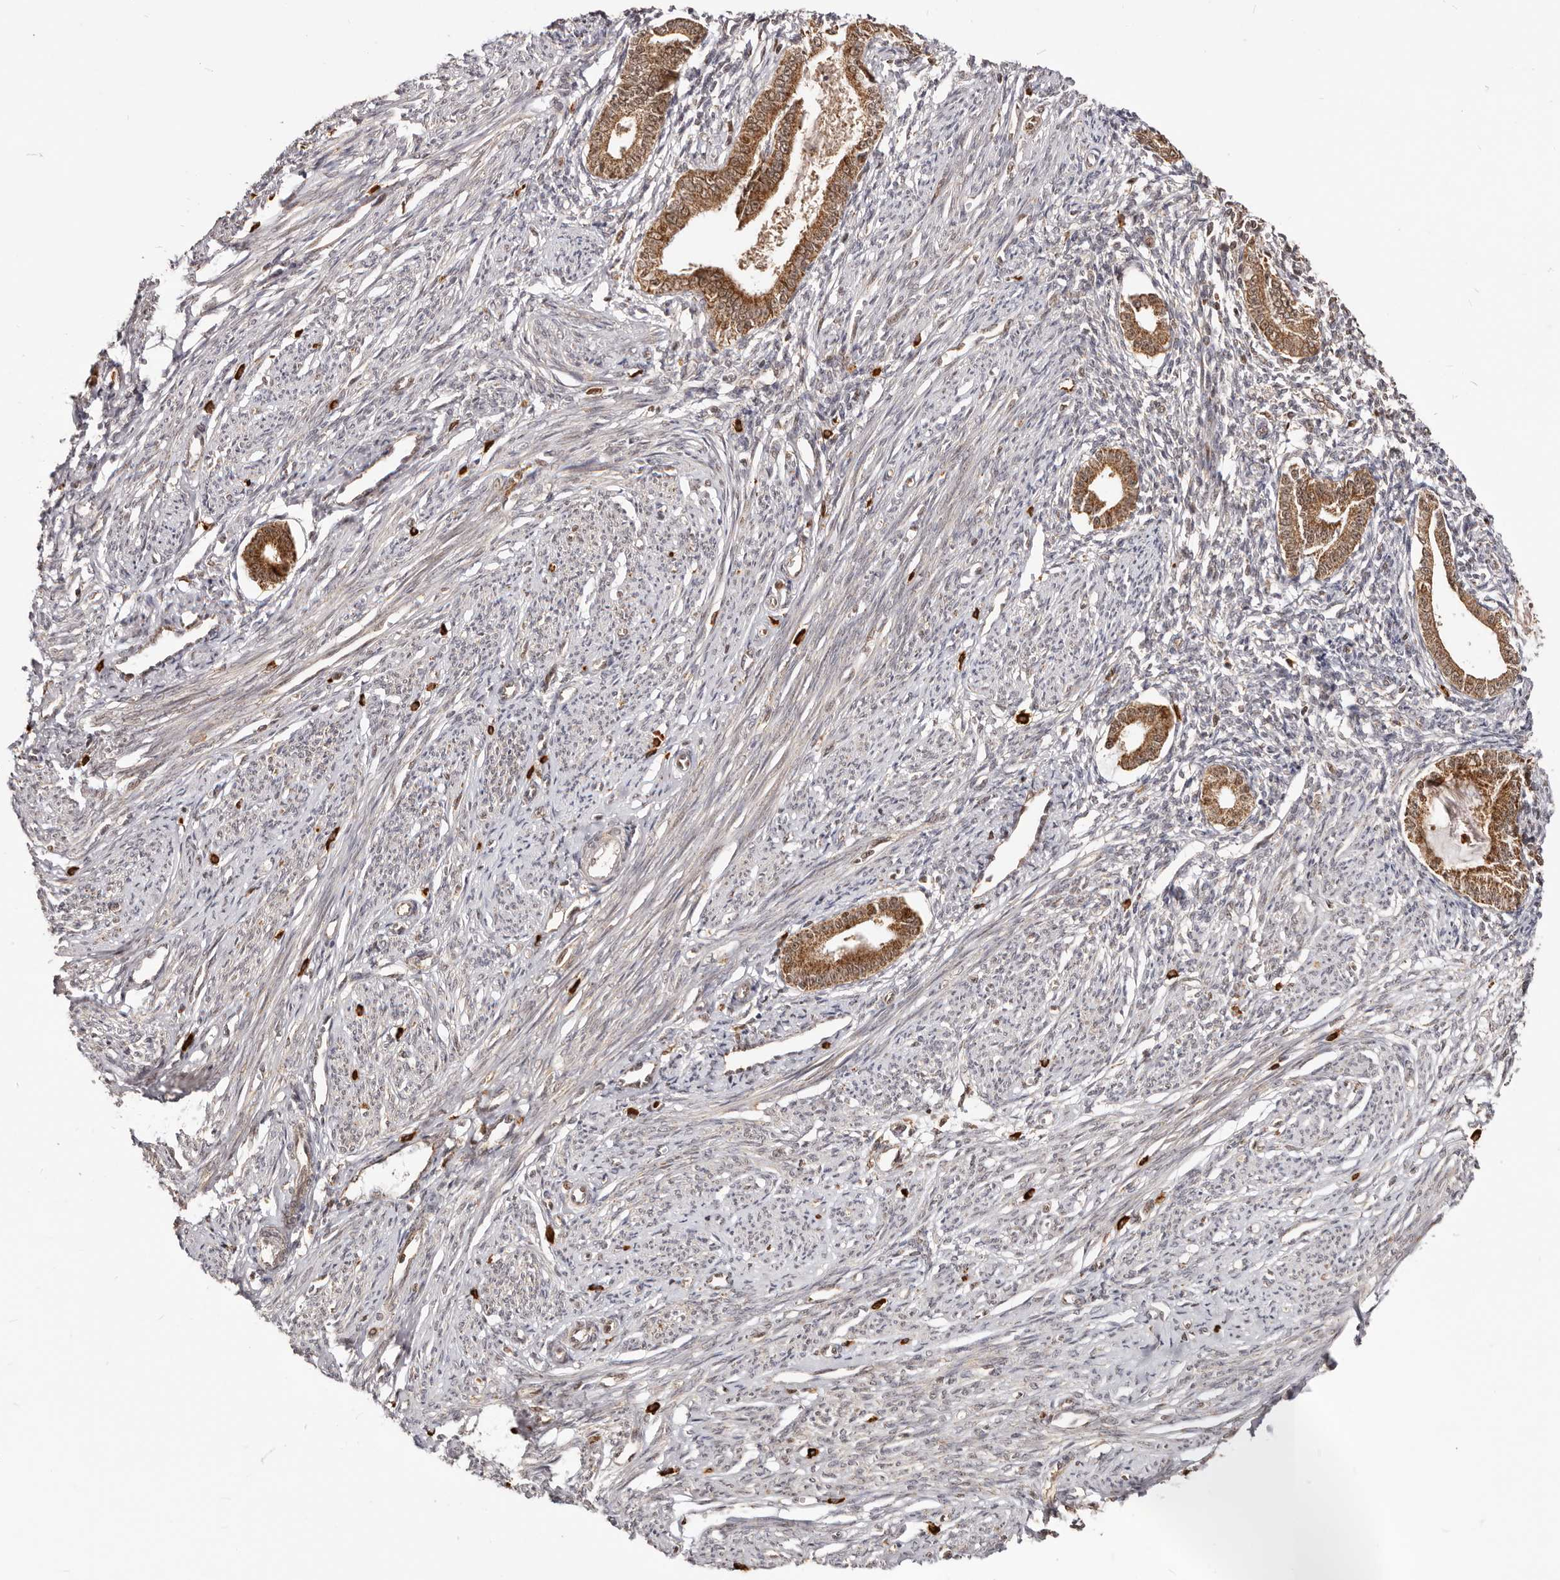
{"staining": {"intensity": "negative", "quantity": "none", "location": "none"}, "tissue": "endometrium", "cell_type": "Cells in endometrial stroma", "image_type": "normal", "snomed": [{"axis": "morphology", "description": "Normal tissue, NOS"}, {"axis": "topography", "description": "Endometrium"}], "caption": "This is a histopathology image of immunohistochemistry staining of benign endometrium, which shows no staining in cells in endometrial stroma.", "gene": "SEC14L1", "patient": {"sex": "female", "age": 56}}